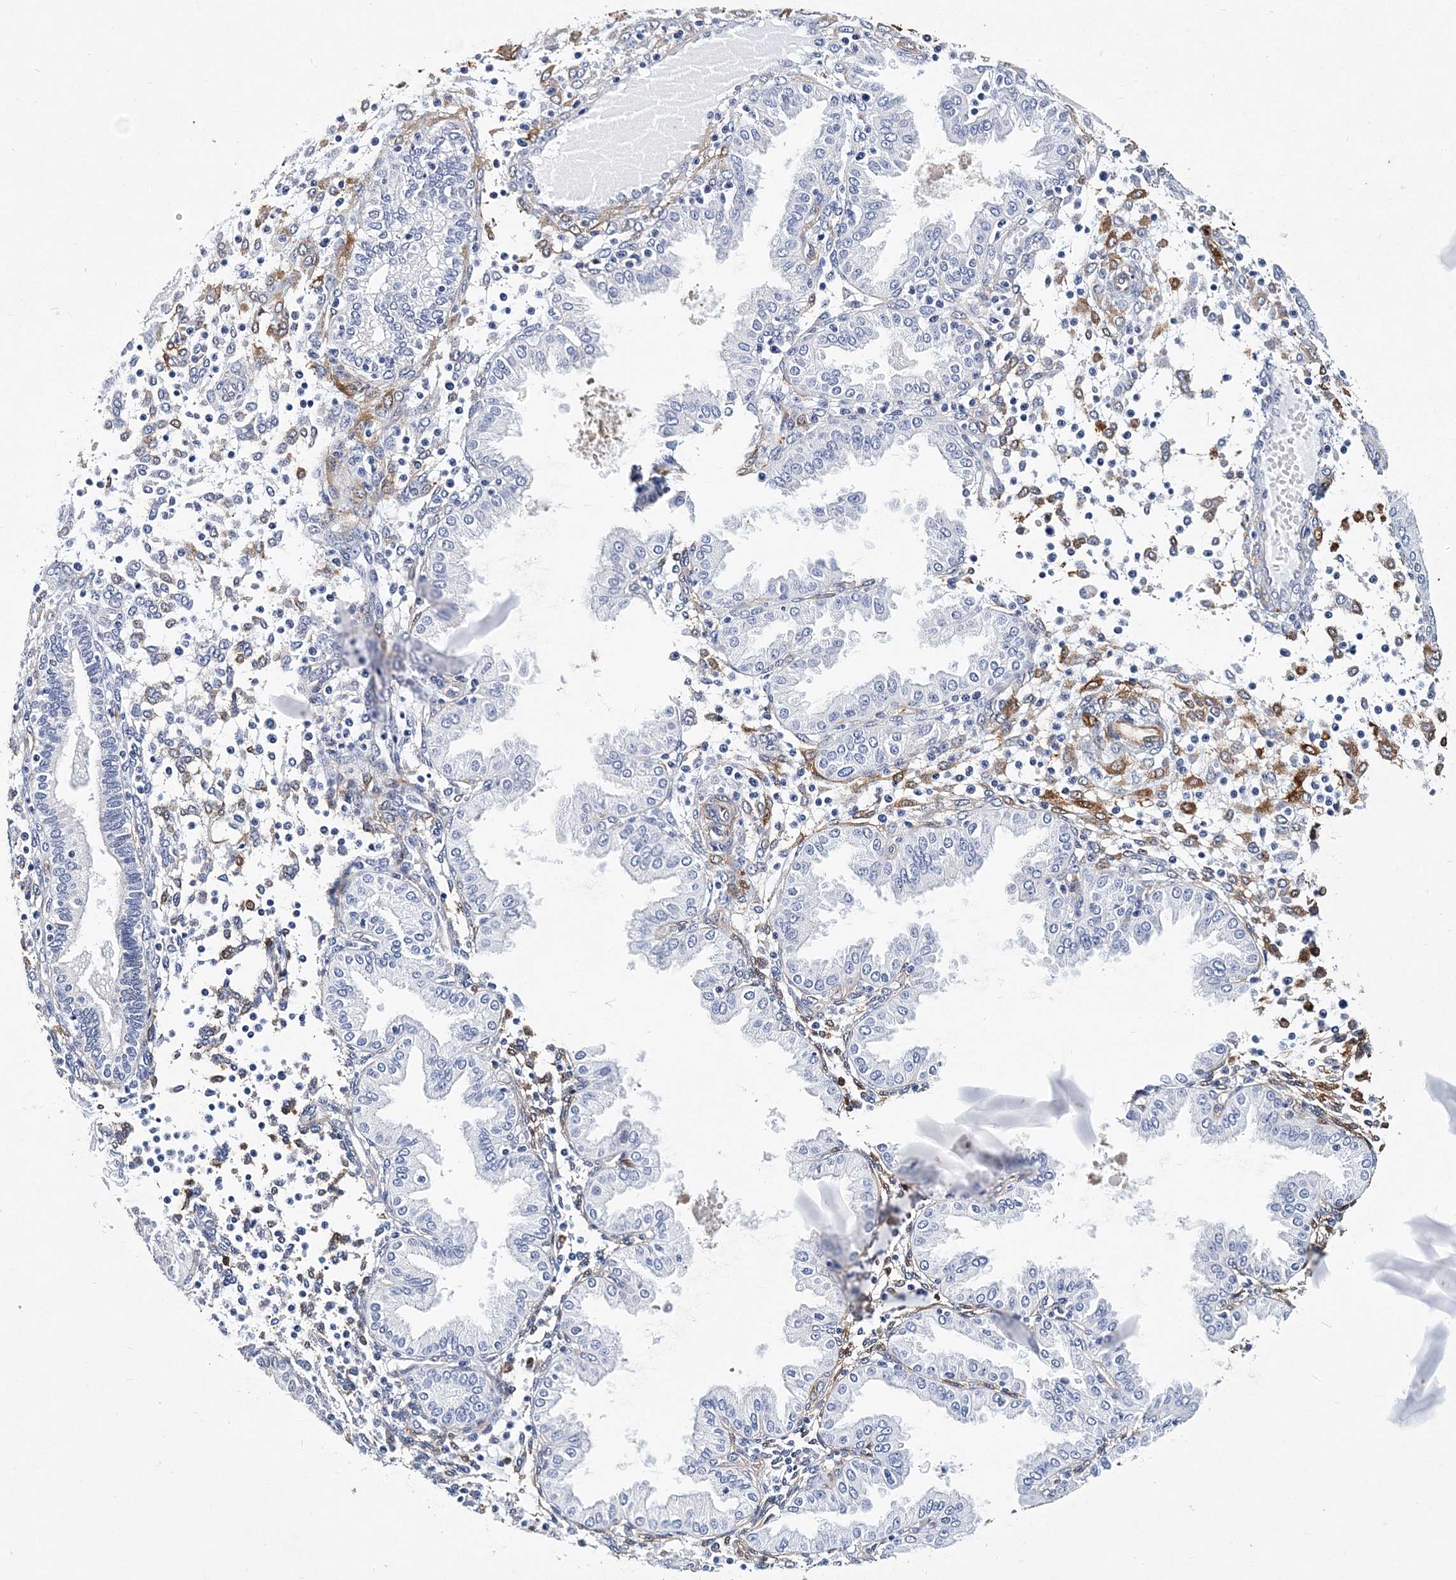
{"staining": {"intensity": "moderate", "quantity": "<25%", "location": "cytoplasmic/membranous"}, "tissue": "endometrium", "cell_type": "Cells in endometrial stroma", "image_type": "normal", "snomed": [{"axis": "morphology", "description": "Normal tissue, NOS"}, {"axis": "topography", "description": "Endometrium"}], "caption": "Immunohistochemistry (IHC) of unremarkable human endometrium displays low levels of moderate cytoplasmic/membranous expression in approximately <25% of cells in endometrial stroma.", "gene": "ITGA2B", "patient": {"sex": "female", "age": 53}}